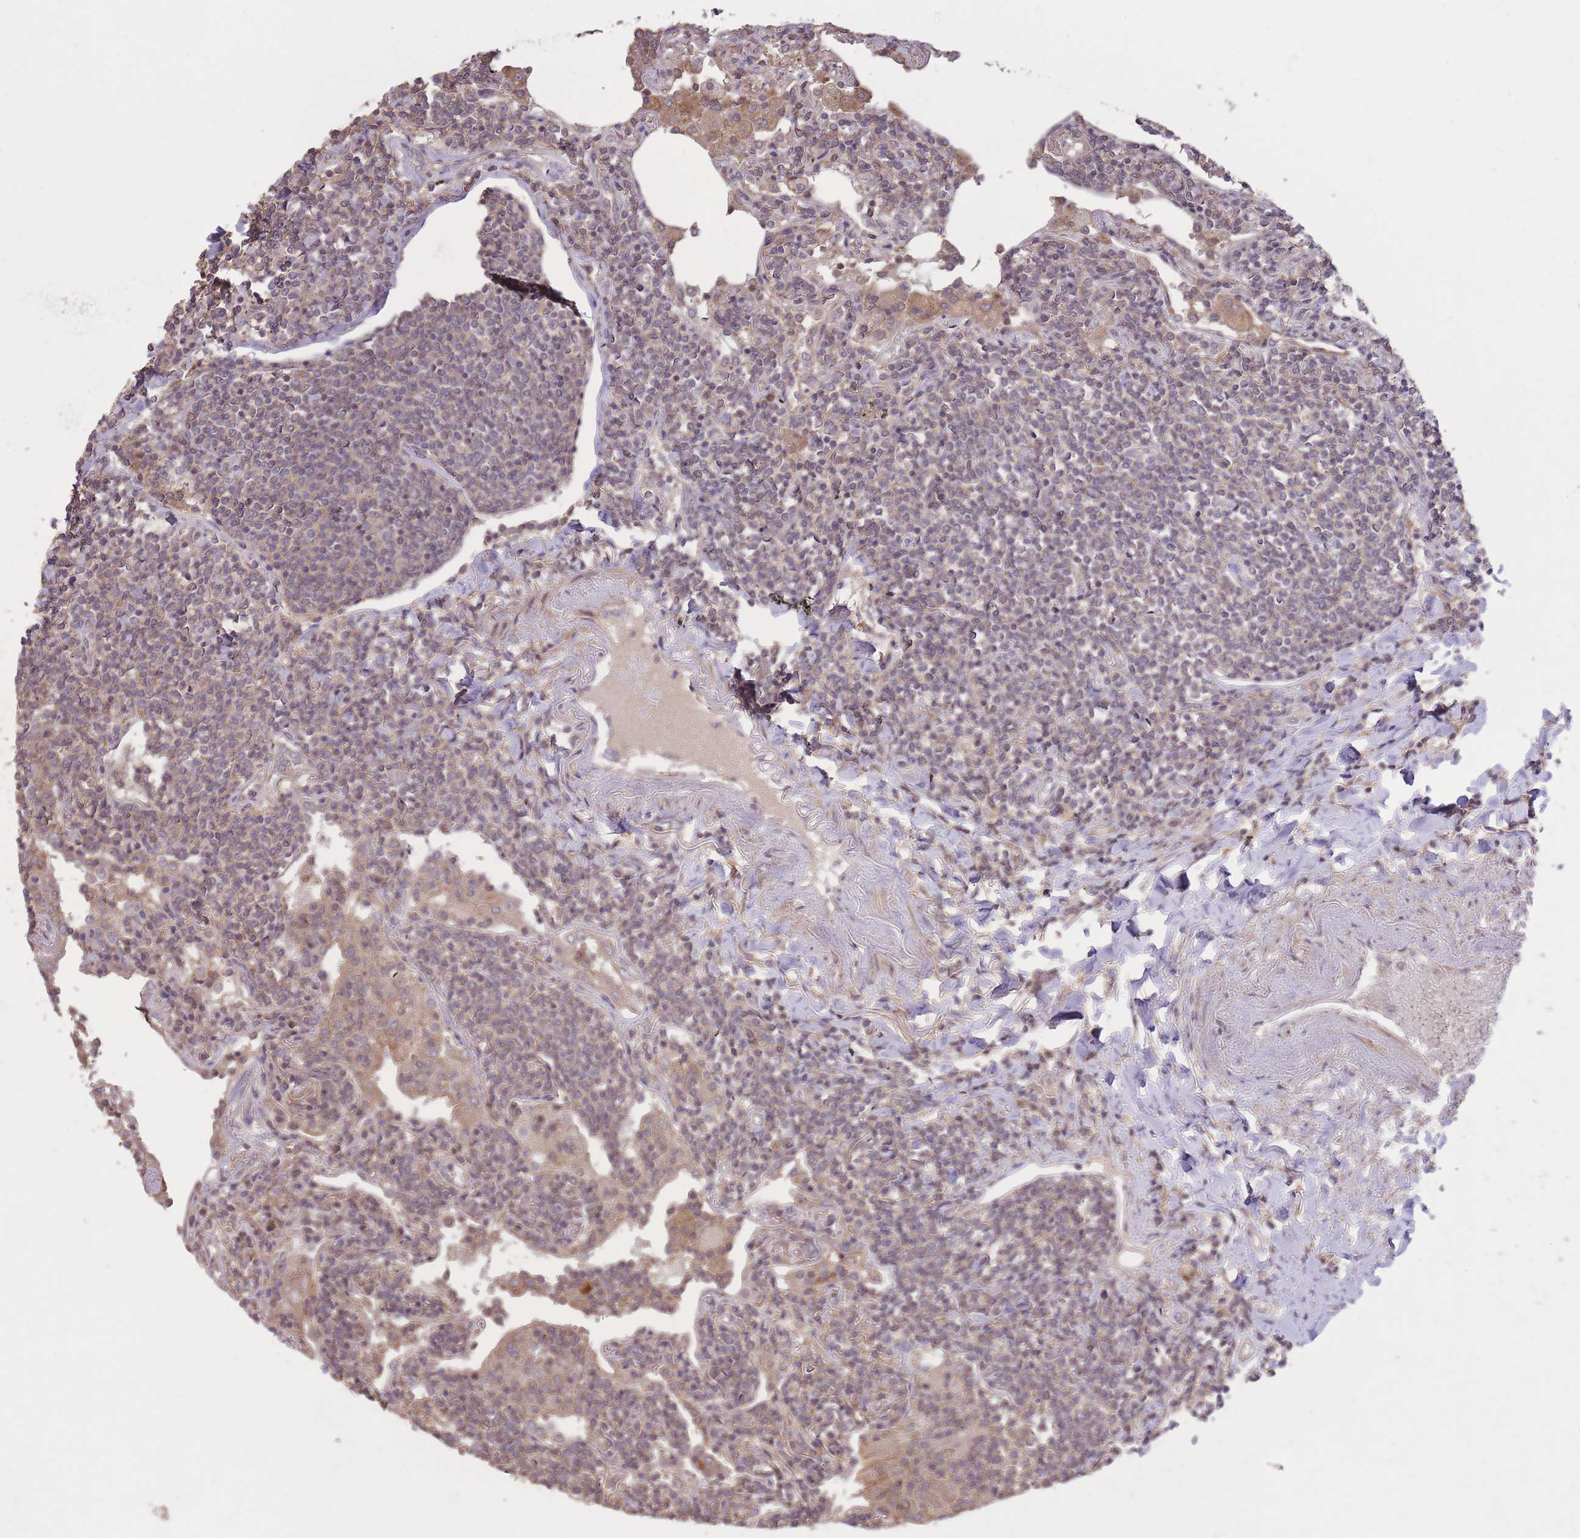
{"staining": {"intensity": "weak", "quantity": "<25%", "location": "cytoplasmic/membranous"}, "tissue": "lymphoma", "cell_type": "Tumor cells", "image_type": "cancer", "snomed": [{"axis": "morphology", "description": "Malignant lymphoma, non-Hodgkin's type, Low grade"}, {"axis": "topography", "description": "Lung"}], "caption": "This is an IHC image of low-grade malignant lymphoma, non-Hodgkin's type. There is no positivity in tumor cells.", "gene": "POLR3F", "patient": {"sex": "female", "age": 71}}